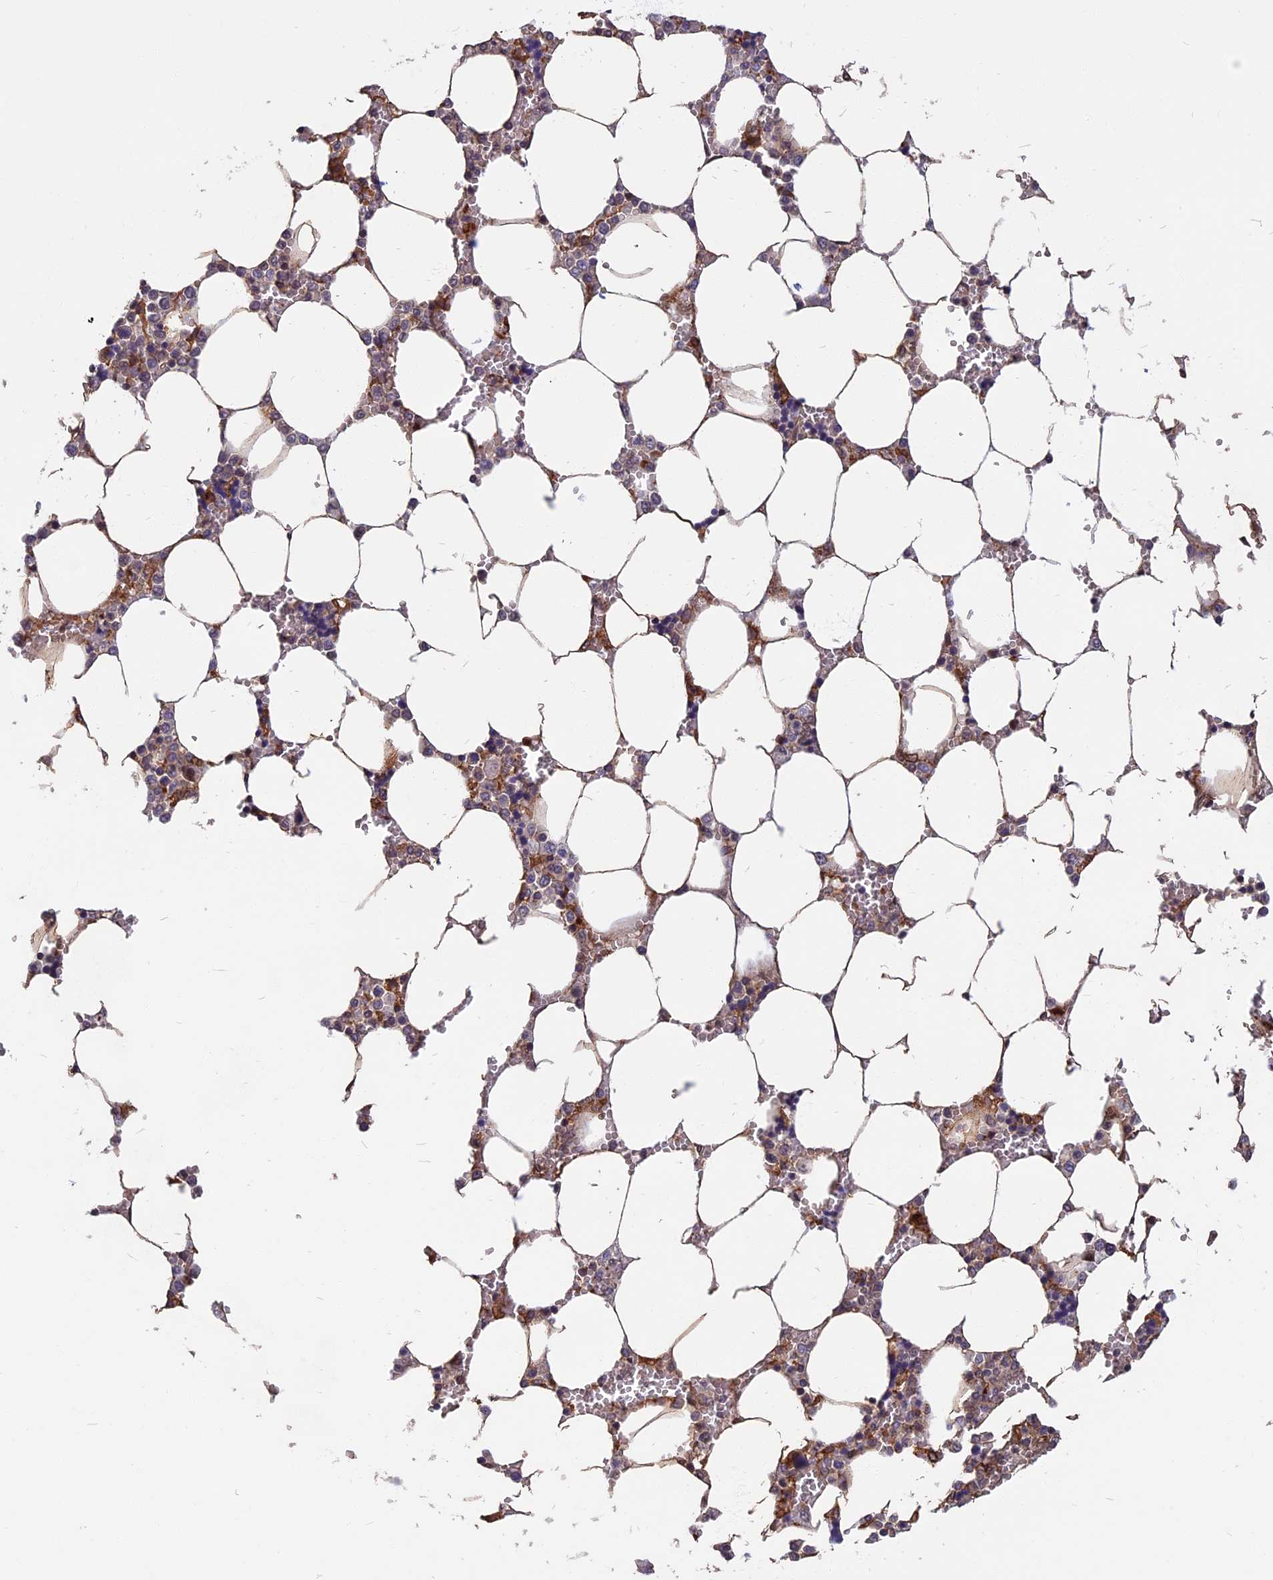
{"staining": {"intensity": "moderate", "quantity": "<25%", "location": "cytoplasmic/membranous"}, "tissue": "bone marrow", "cell_type": "Hematopoietic cells", "image_type": "normal", "snomed": [{"axis": "morphology", "description": "Normal tissue, NOS"}, {"axis": "topography", "description": "Bone marrow"}], "caption": "Protein analysis of unremarkable bone marrow reveals moderate cytoplasmic/membranous positivity in approximately <25% of hematopoietic cells.", "gene": "SPG11", "patient": {"sex": "male", "age": 64}}